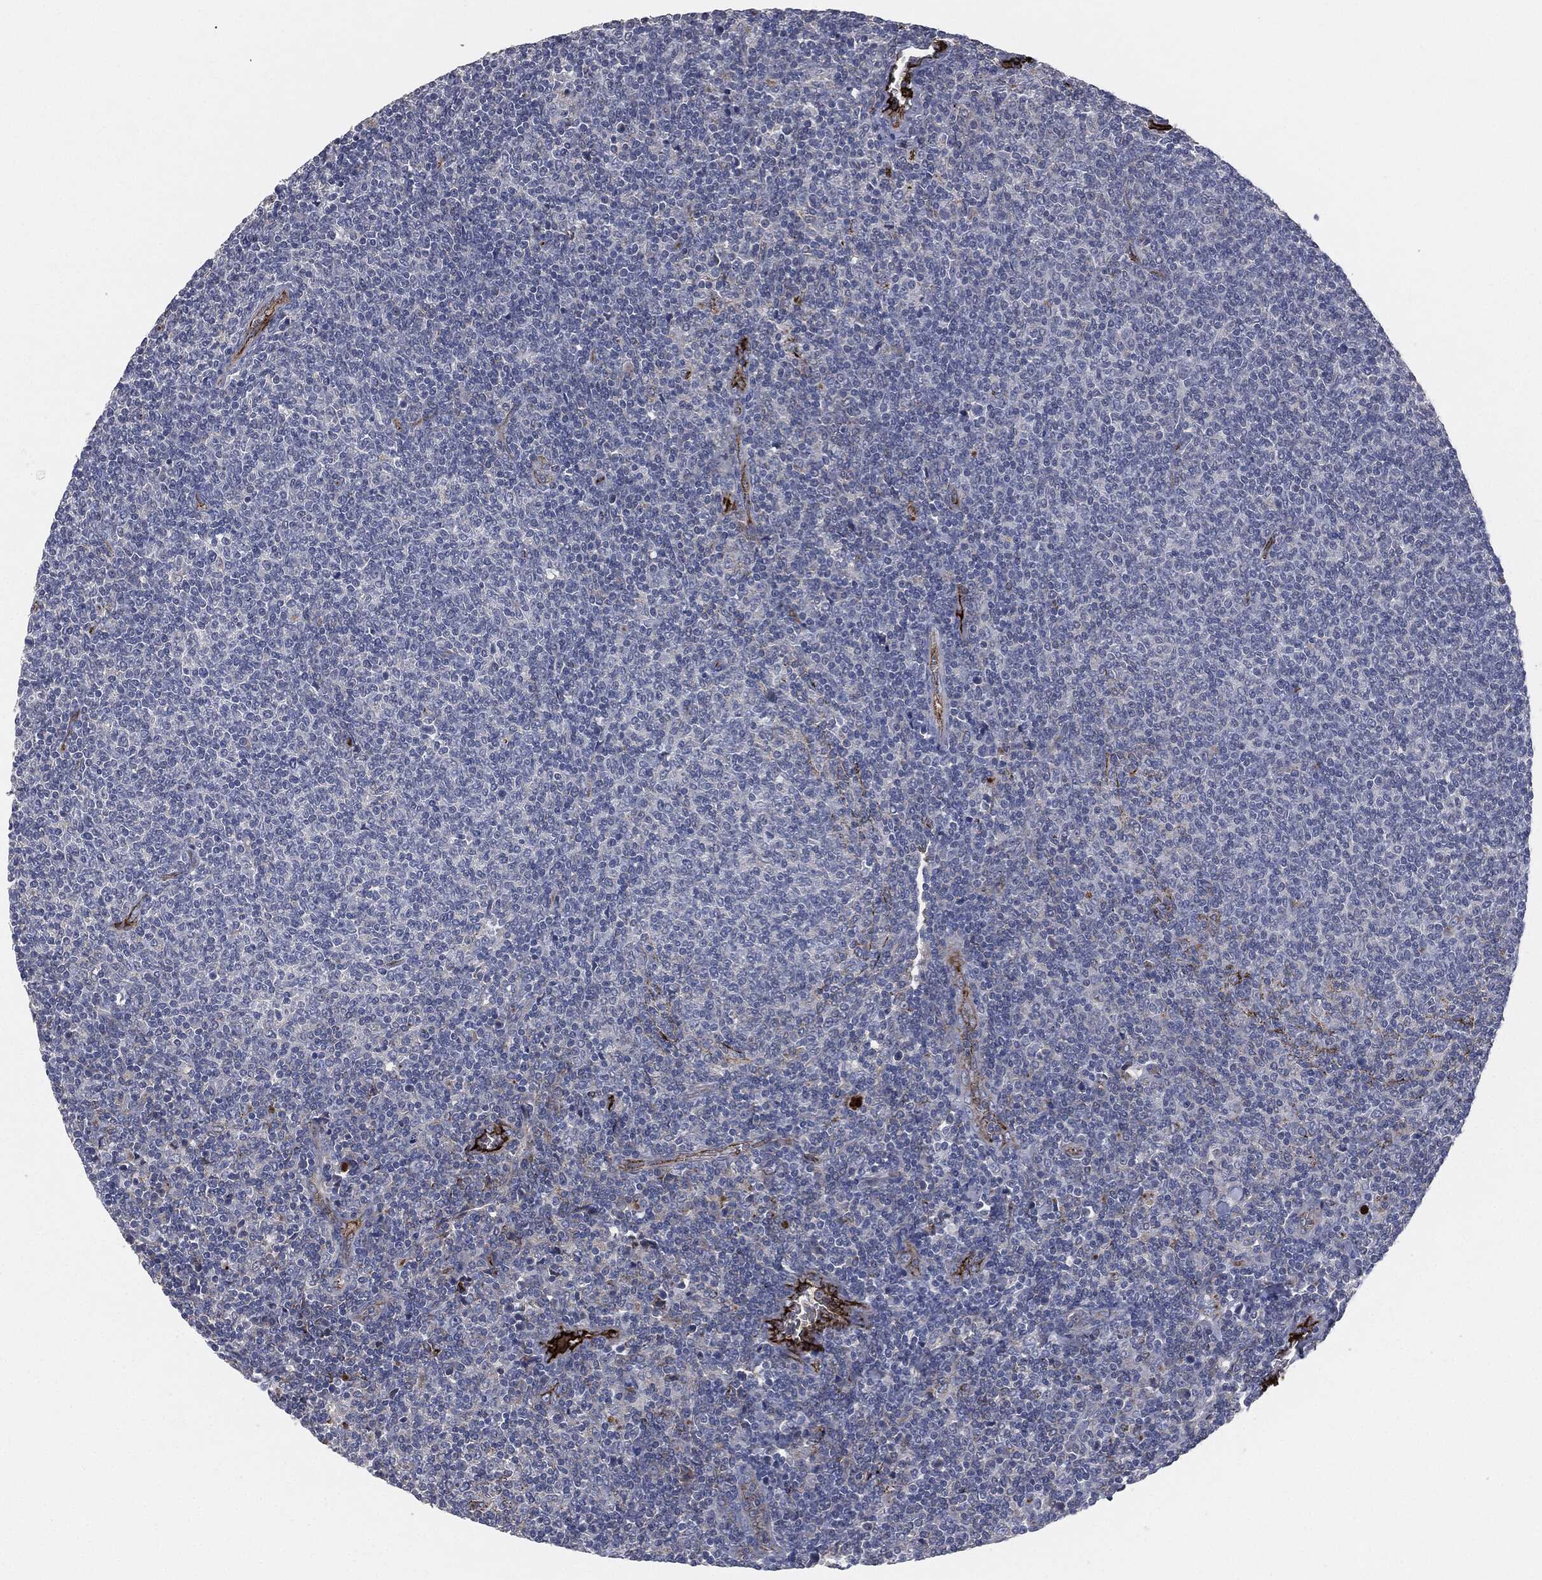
{"staining": {"intensity": "negative", "quantity": "none", "location": "none"}, "tissue": "lymphoma", "cell_type": "Tumor cells", "image_type": "cancer", "snomed": [{"axis": "morphology", "description": "Malignant lymphoma, non-Hodgkin's type, Low grade"}, {"axis": "topography", "description": "Lymph node"}], "caption": "IHC of lymphoma reveals no positivity in tumor cells.", "gene": "APOB", "patient": {"sex": "male", "age": 52}}